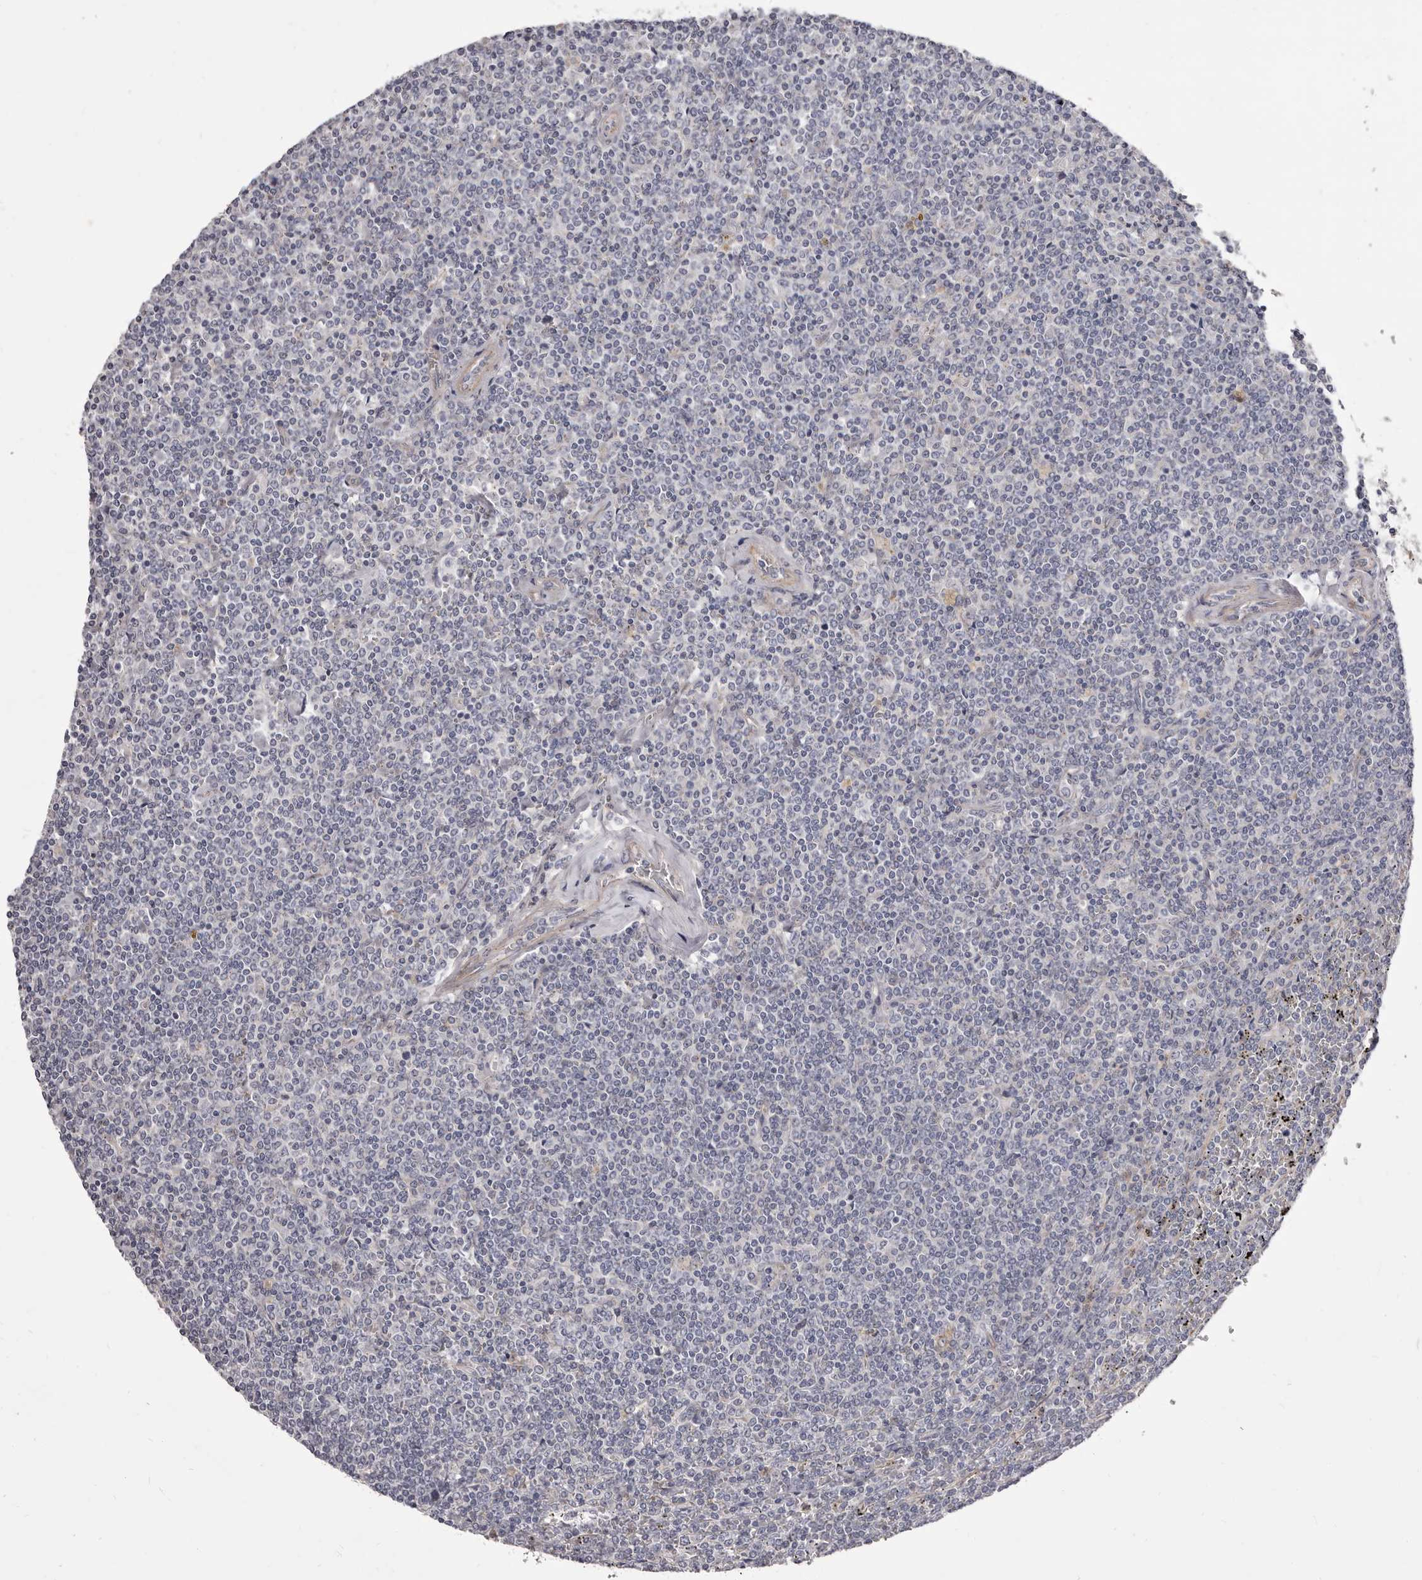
{"staining": {"intensity": "negative", "quantity": "none", "location": "none"}, "tissue": "lymphoma", "cell_type": "Tumor cells", "image_type": "cancer", "snomed": [{"axis": "morphology", "description": "Malignant lymphoma, non-Hodgkin's type, Low grade"}, {"axis": "topography", "description": "Spleen"}], "caption": "Tumor cells are negative for protein expression in human lymphoma.", "gene": "PEG10", "patient": {"sex": "female", "age": 19}}